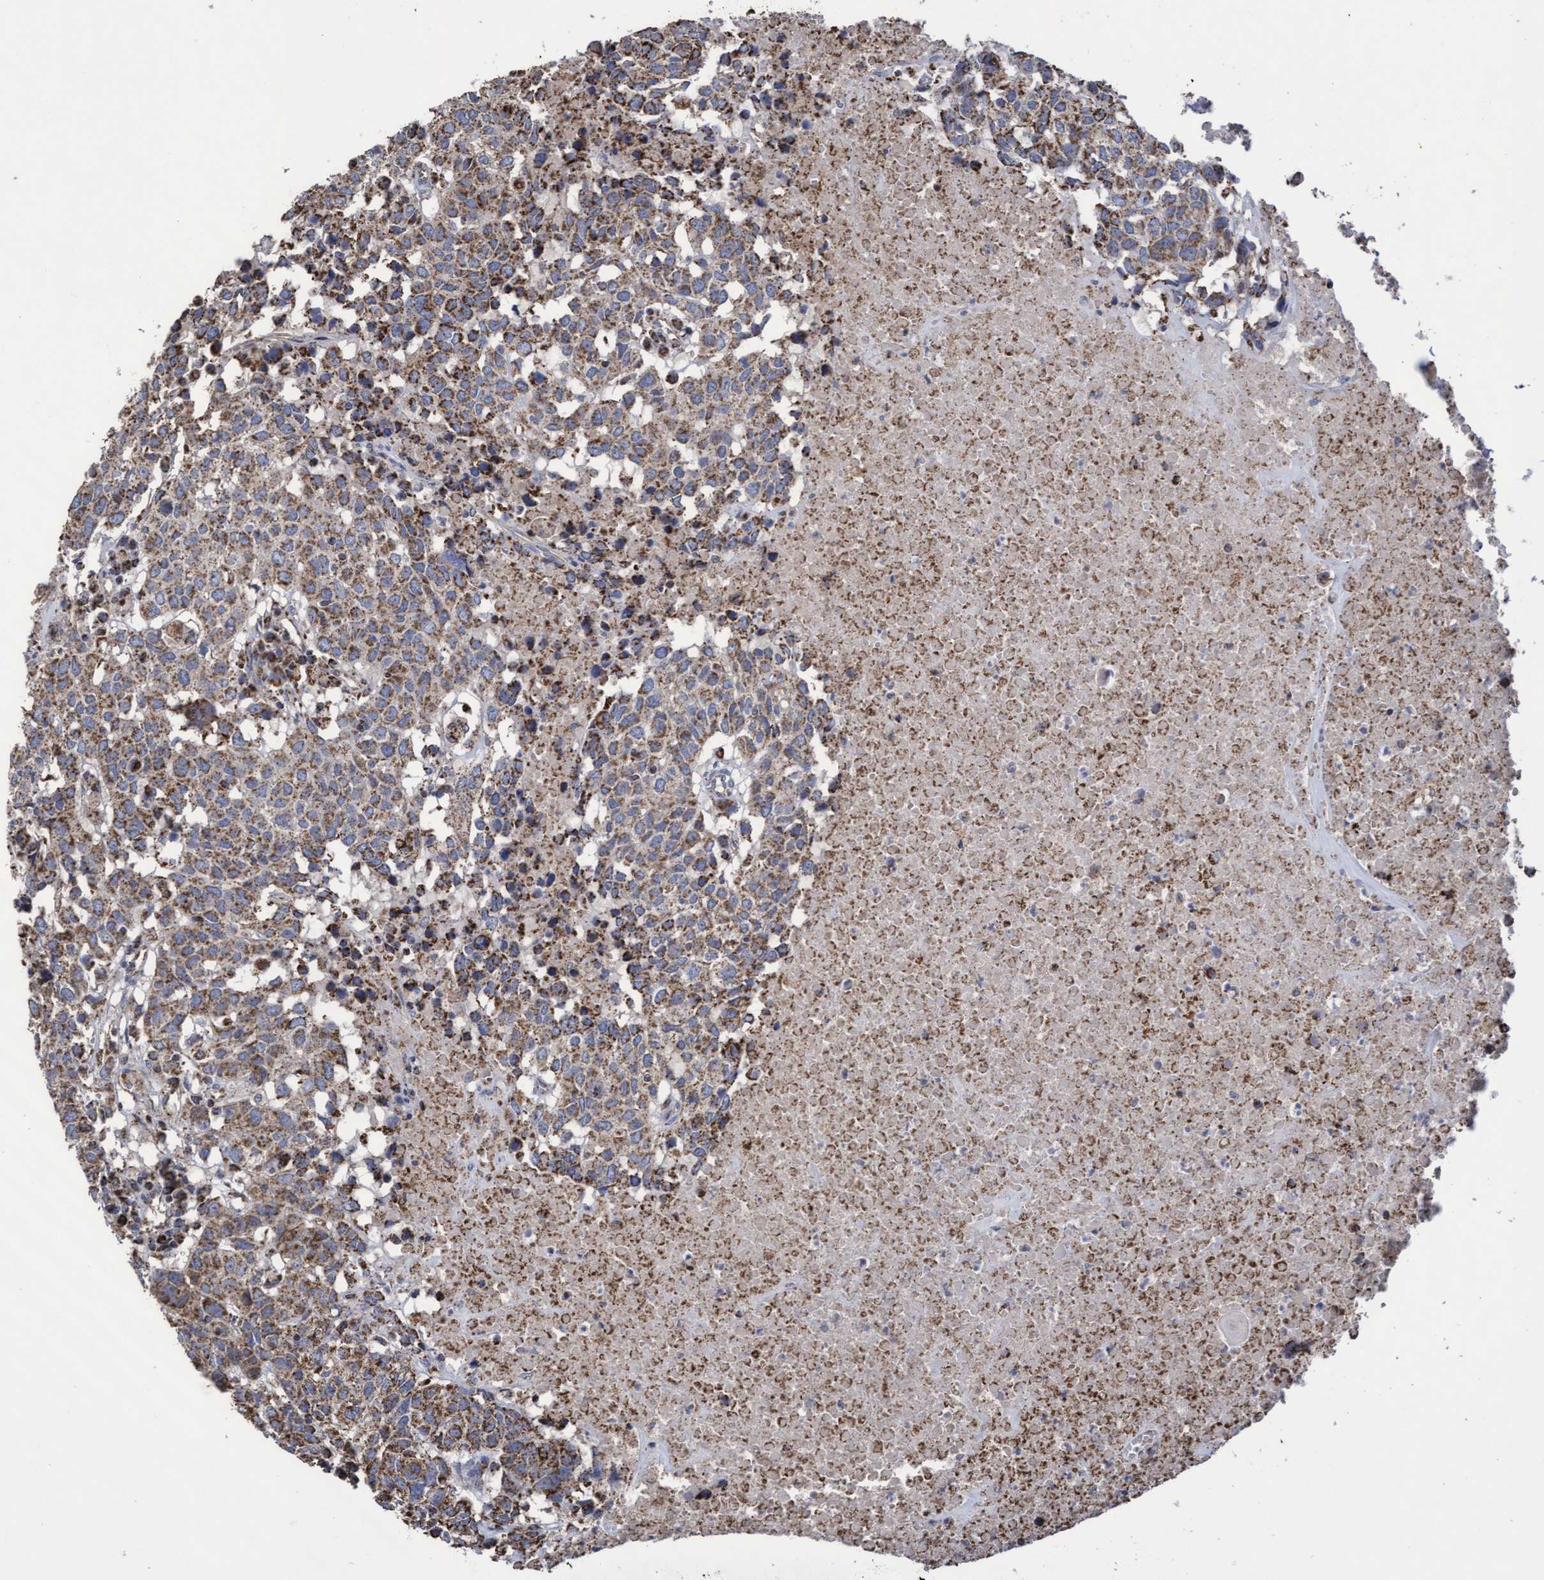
{"staining": {"intensity": "moderate", "quantity": ">75%", "location": "cytoplasmic/membranous"}, "tissue": "head and neck cancer", "cell_type": "Tumor cells", "image_type": "cancer", "snomed": [{"axis": "morphology", "description": "Squamous cell carcinoma, NOS"}, {"axis": "topography", "description": "Head-Neck"}], "caption": "Immunohistochemical staining of squamous cell carcinoma (head and neck) exhibits moderate cytoplasmic/membranous protein positivity in approximately >75% of tumor cells. (Brightfield microscopy of DAB IHC at high magnification).", "gene": "COBL", "patient": {"sex": "male", "age": 66}}